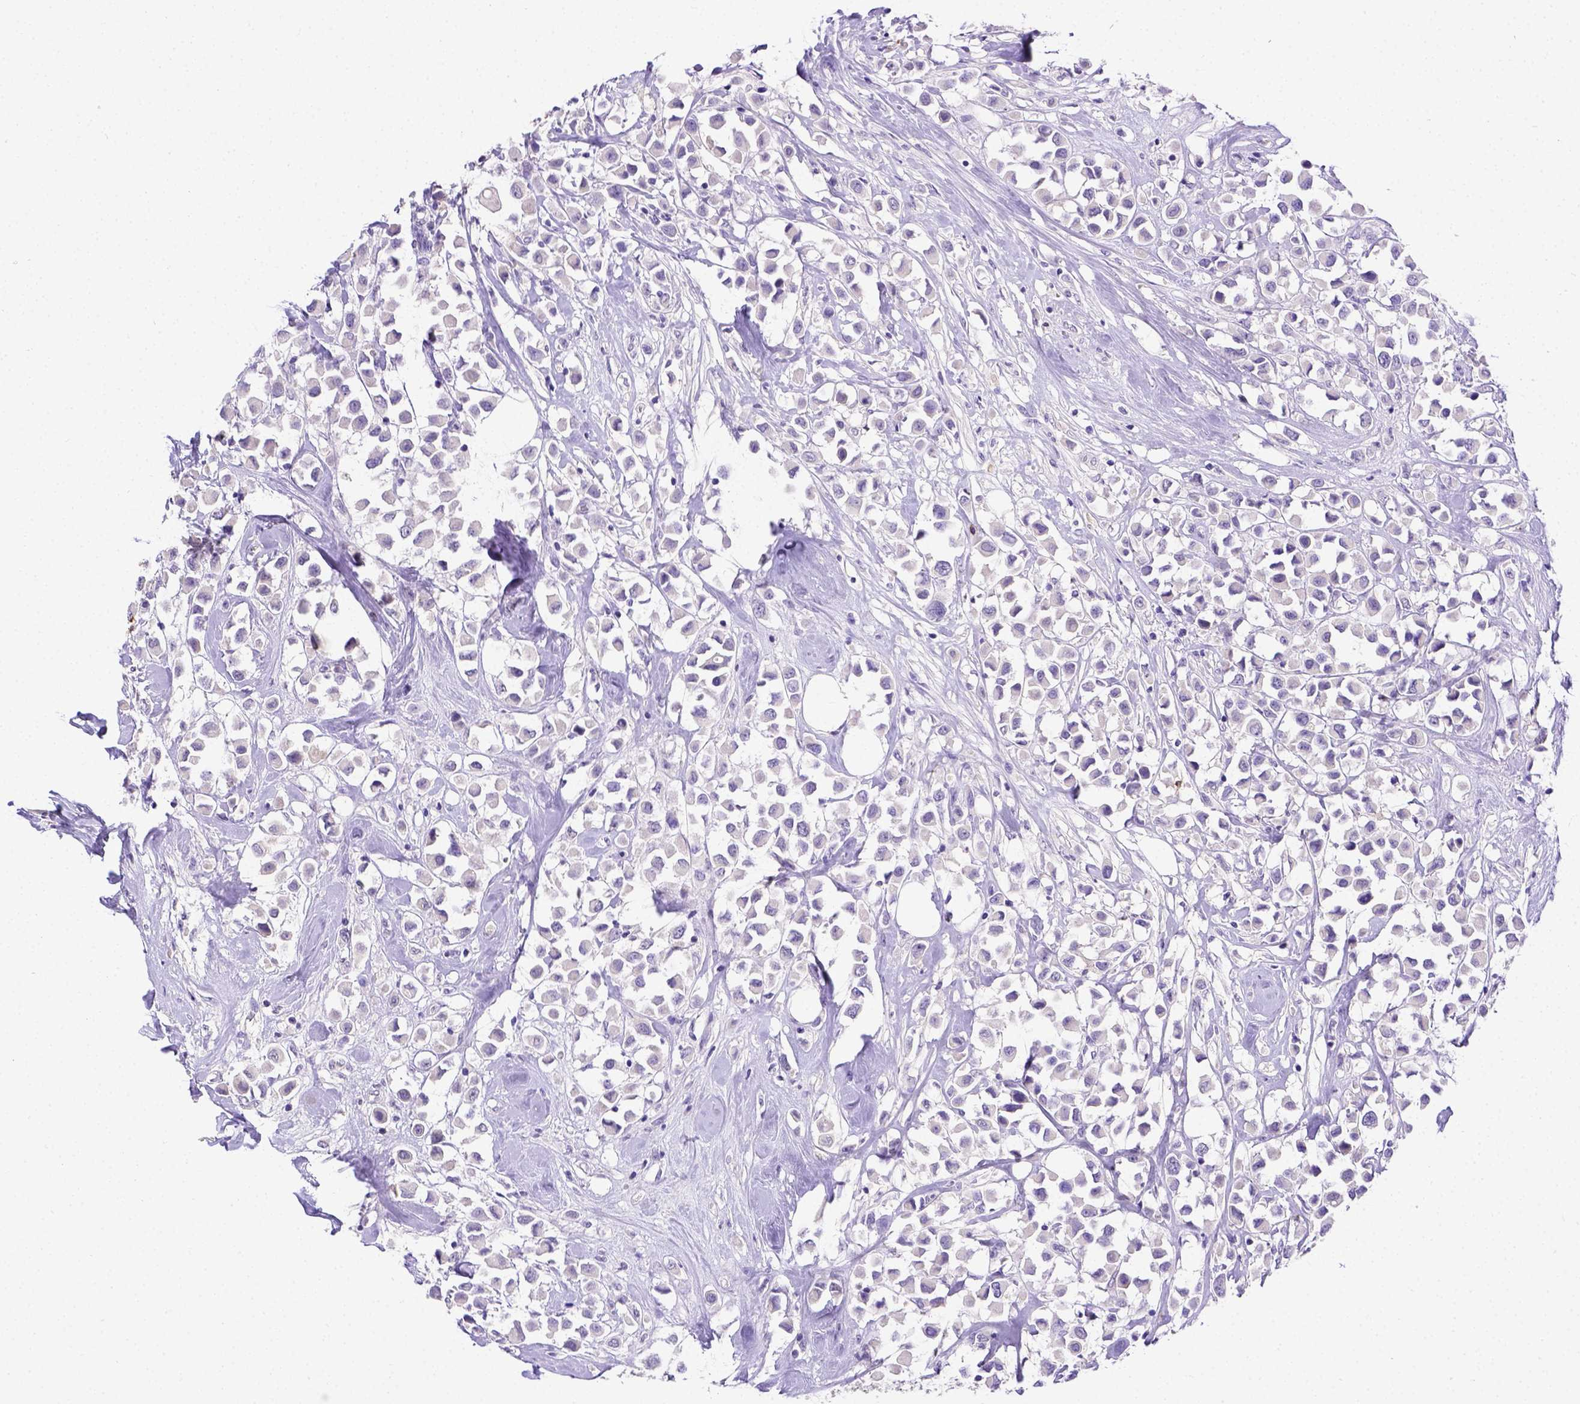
{"staining": {"intensity": "negative", "quantity": "none", "location": "none"}, "tissue": "breast cancer", "cell_type": "Tumor cells", "image_type": "cancer", "snomed": [{"axis": "morphology", "description": "Duct carcinoma"}, {"axis": "topography", "description": "Breast"}], "caption": "Tumor cells are negative for protein expression in human breast infiltrating ductal carcinoma.", "gene": "B3GAT1", "patient": {"sex": "female", "age": 61}}